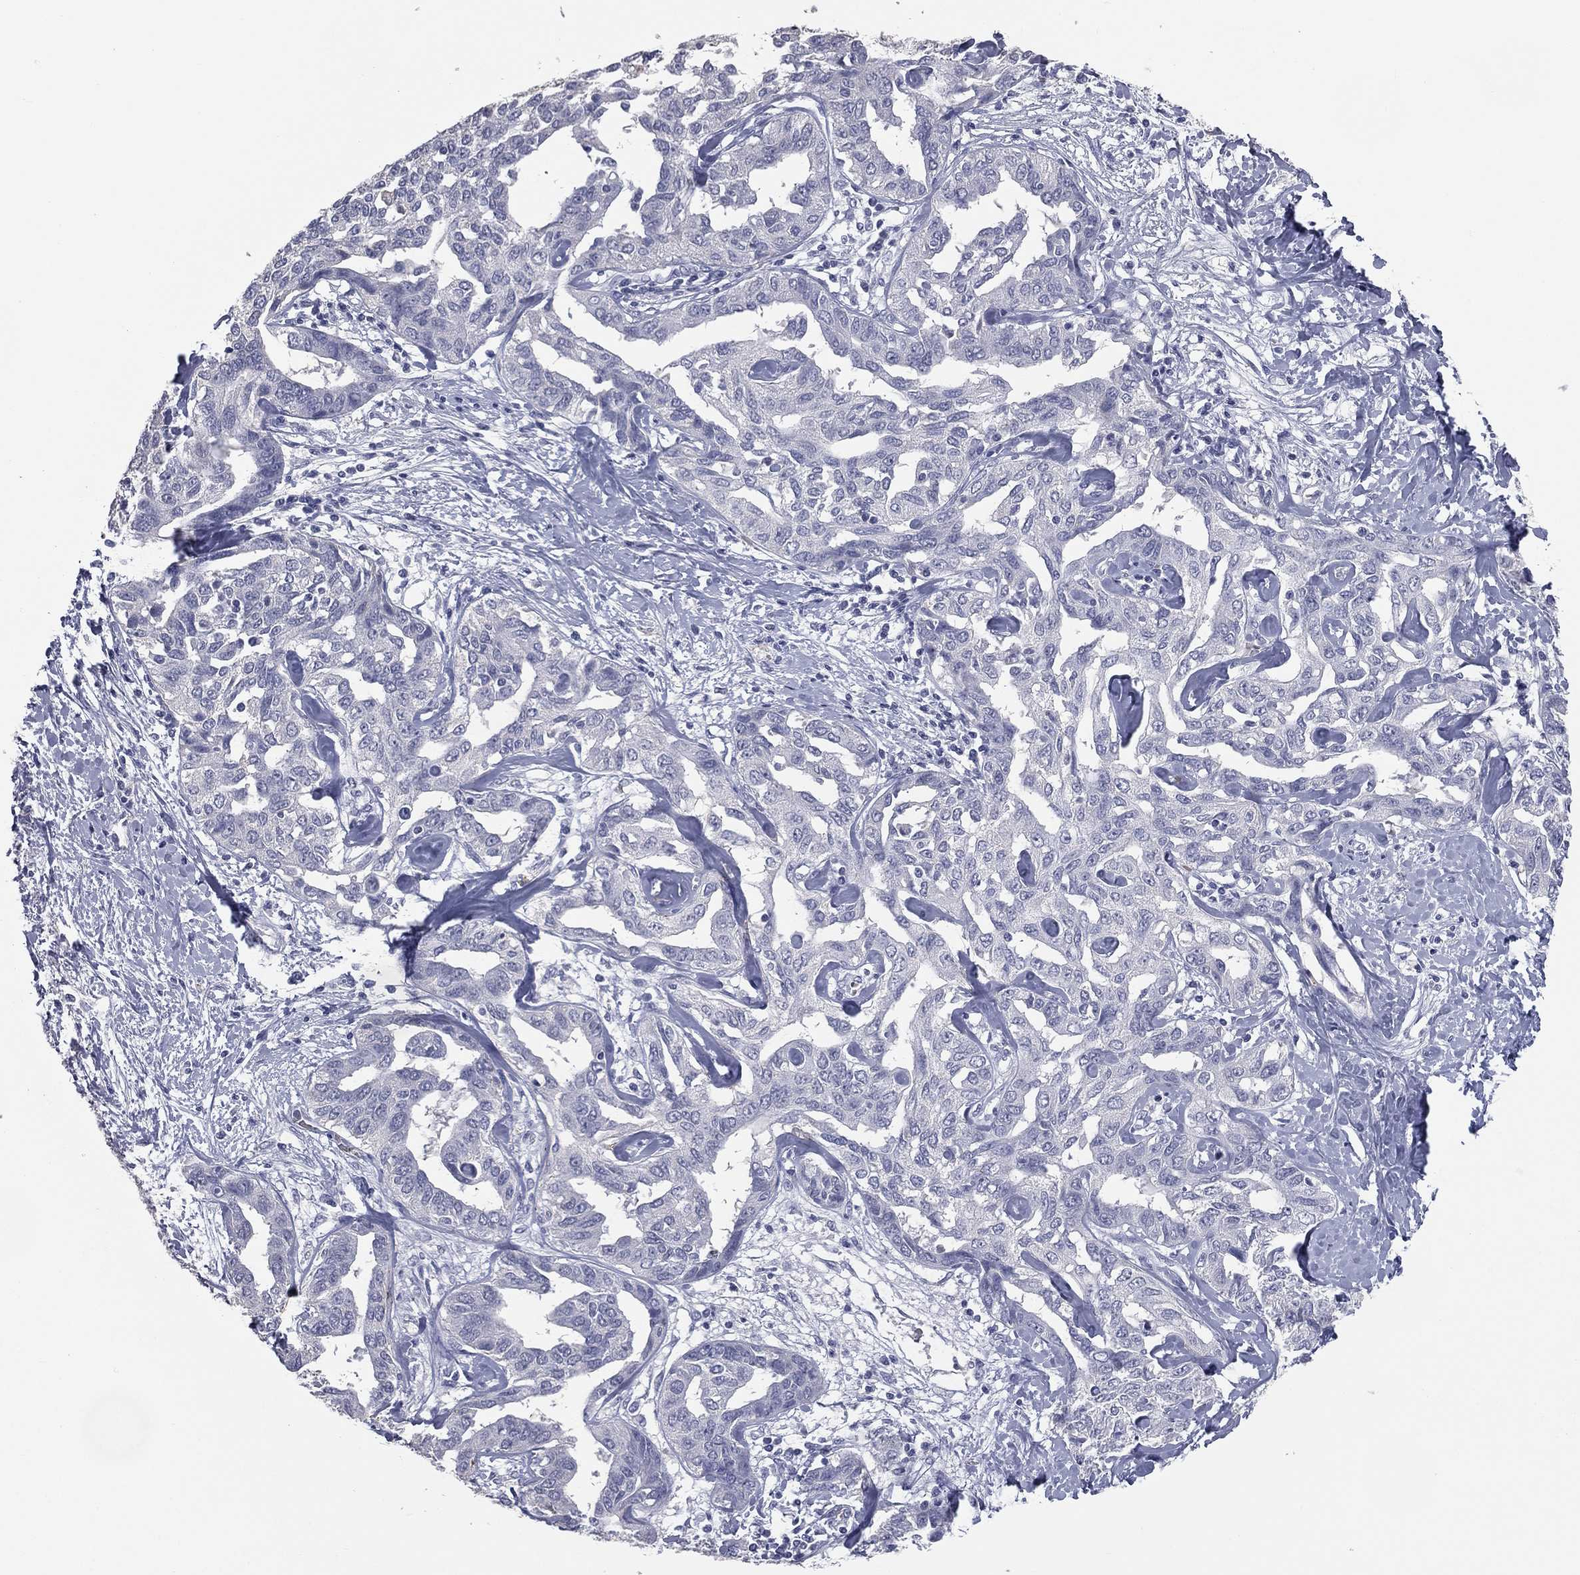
{"staining": {"intensity": "negative", "quantity": "none", "location": "none"}, "tissue": "liver cancer", "cell_type": "Tumor cells", "image_type": "cancer", "snomed": [{"axis": "morphology", "description": "Cholangiocarcinoma"}, {"axis": "topography", "description": "Liver"}], "caption": "Immunohistochemistry (IHC) histopathology image of neoplastic tissue: human cholangiocarcinoma (liver) stained with DAB (3,3'-diaminobenzidine) displays no significant protein expression in tumor cells.", "gene": "ESX1", "patient": {"sex": "male", "age": 59}}